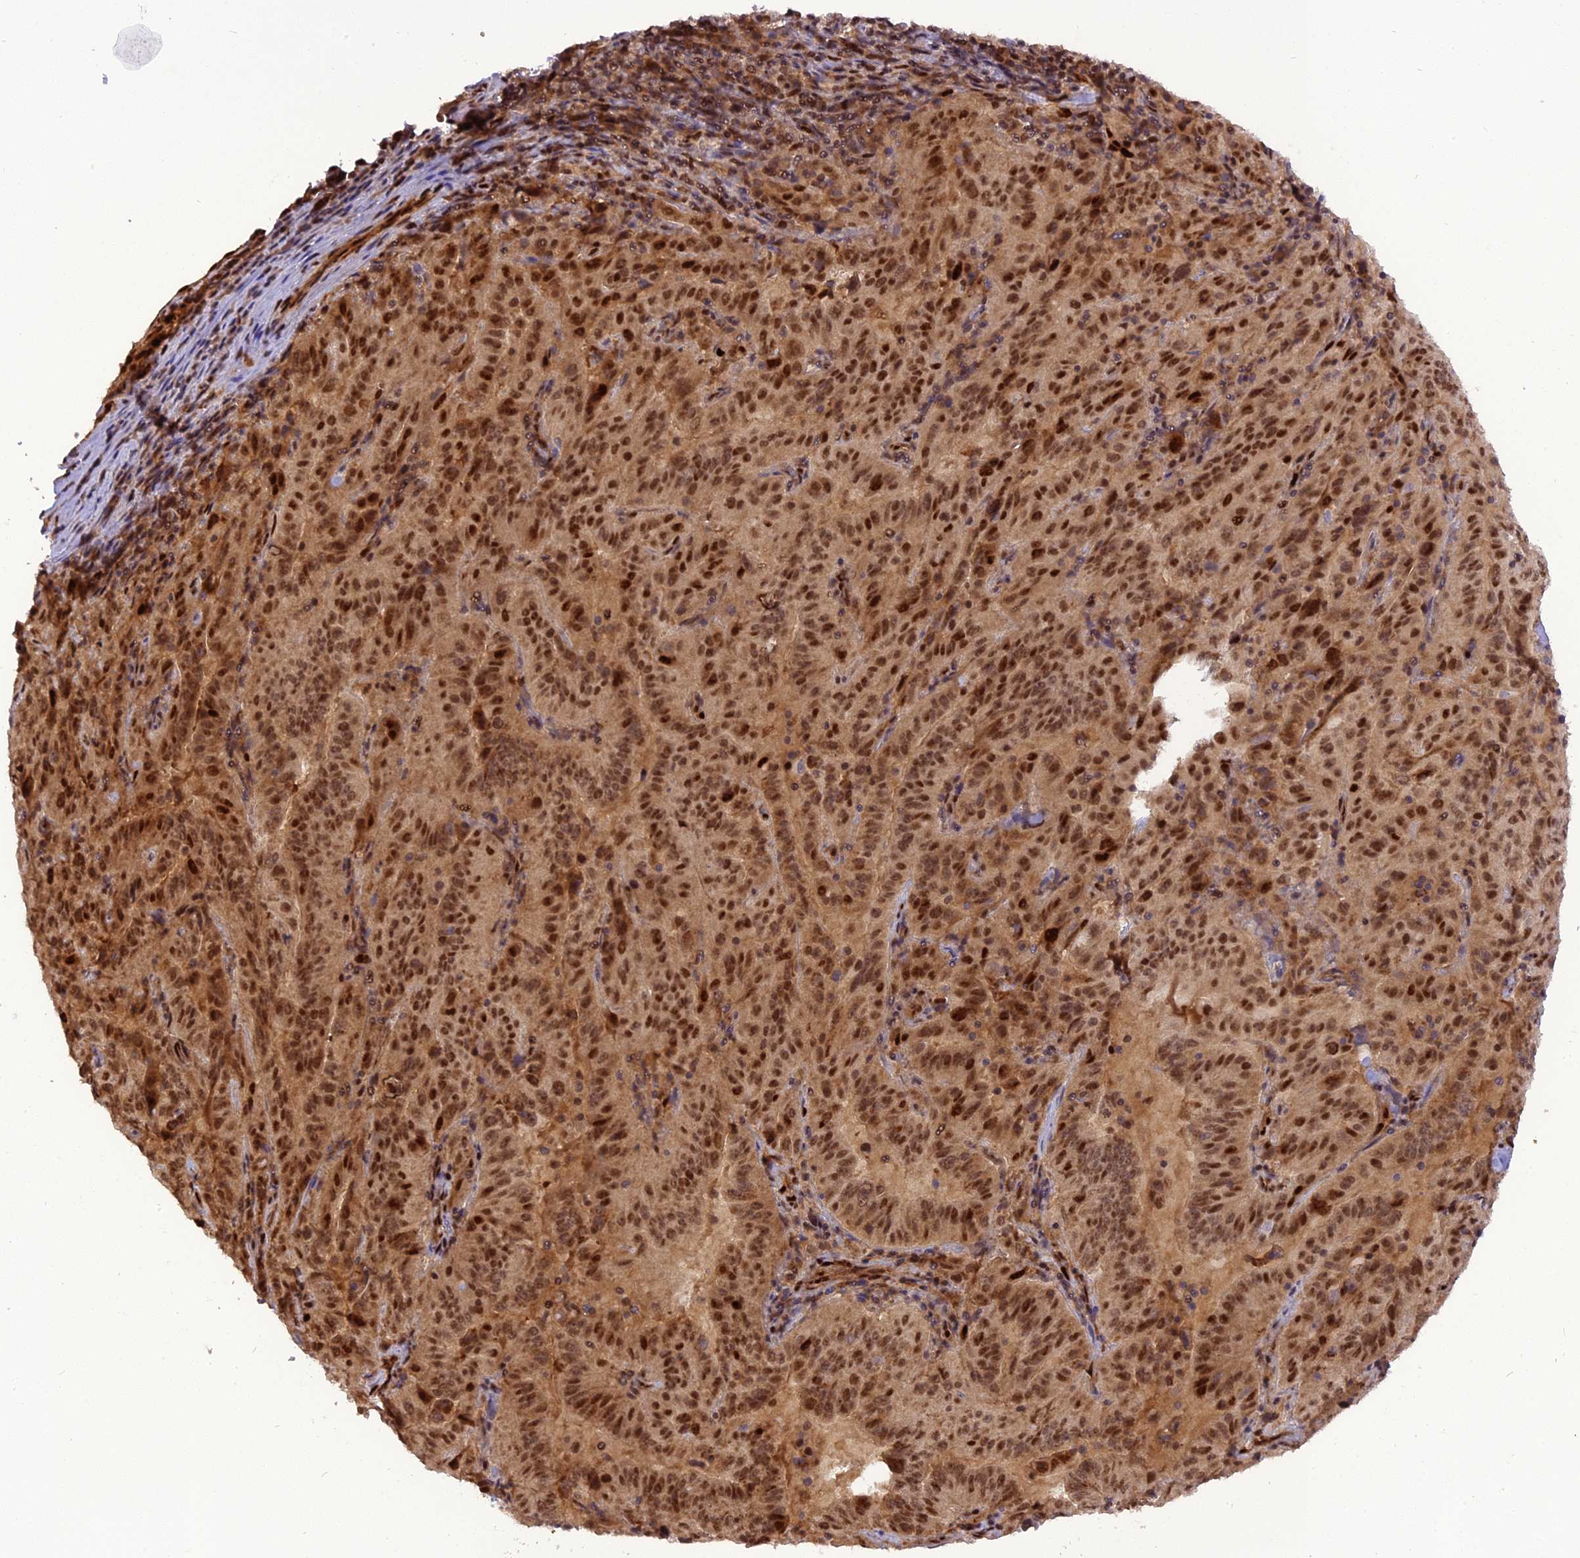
{"staining": {"intensity": "strong", "quantity": ">75%", "location": "nuclear"}, "tissue": "pancreatic cancer", "cell_type": "Tumor cells", "image_type": "cancer", "snomed": [{"axis": "morphology", "description": "Adenocarcinoma, NOS"}, {"axis": "topography", "description": "Pancreas"}], "caption": "This micrograph reveals IHC staining of human adenocarcinoma (pancreatic), with high strong nuclear positivity in about >75% of tumor cells.", "gene": "MICALL1", "patient": {"sex": "male", "age": 63}}